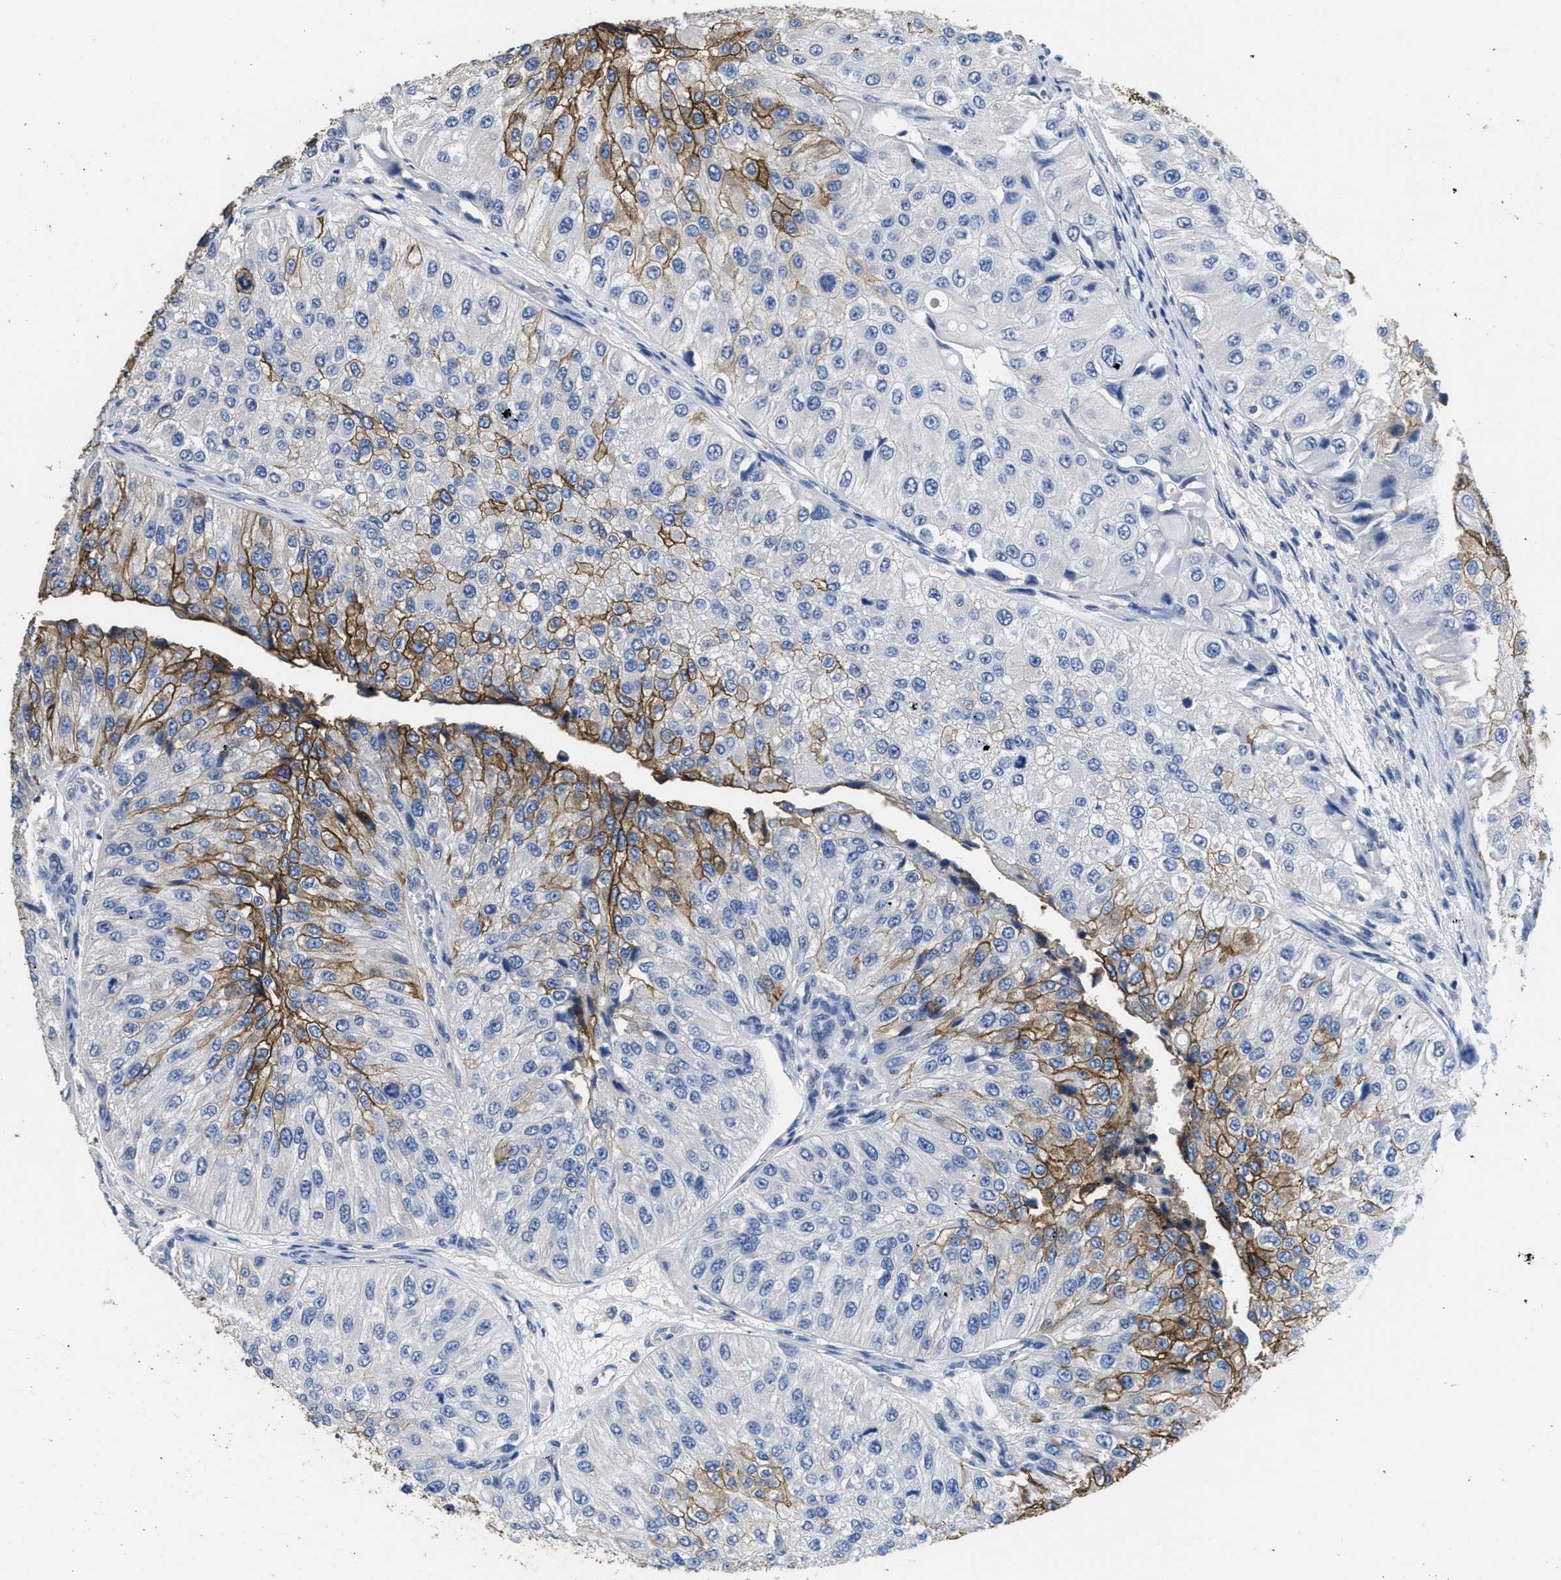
{"staining": {"intensity": "strong", "quantity": "25%-75%", "location": "cytoplasmic/membranous"}, "tissue": "urothelial cancer", "cell_type": "Tumor cells", "image_type": "cancer", "snomed": [{"axis": "morphology", "description": "Urothelial carcinoma, High grade"}, {"axis": "topography", "description": "Kidney"}, {"axis": "topography", "description": "Urinary bladder"}], "caption": "This micrograph exhibits IHC staining of urothelial cancer, with high strong cytoplasmic/membranous staining in approximately 25%-75% of tumor cells.", "gene": "CA9", "patient": {"sex": "male", "age": 77}}